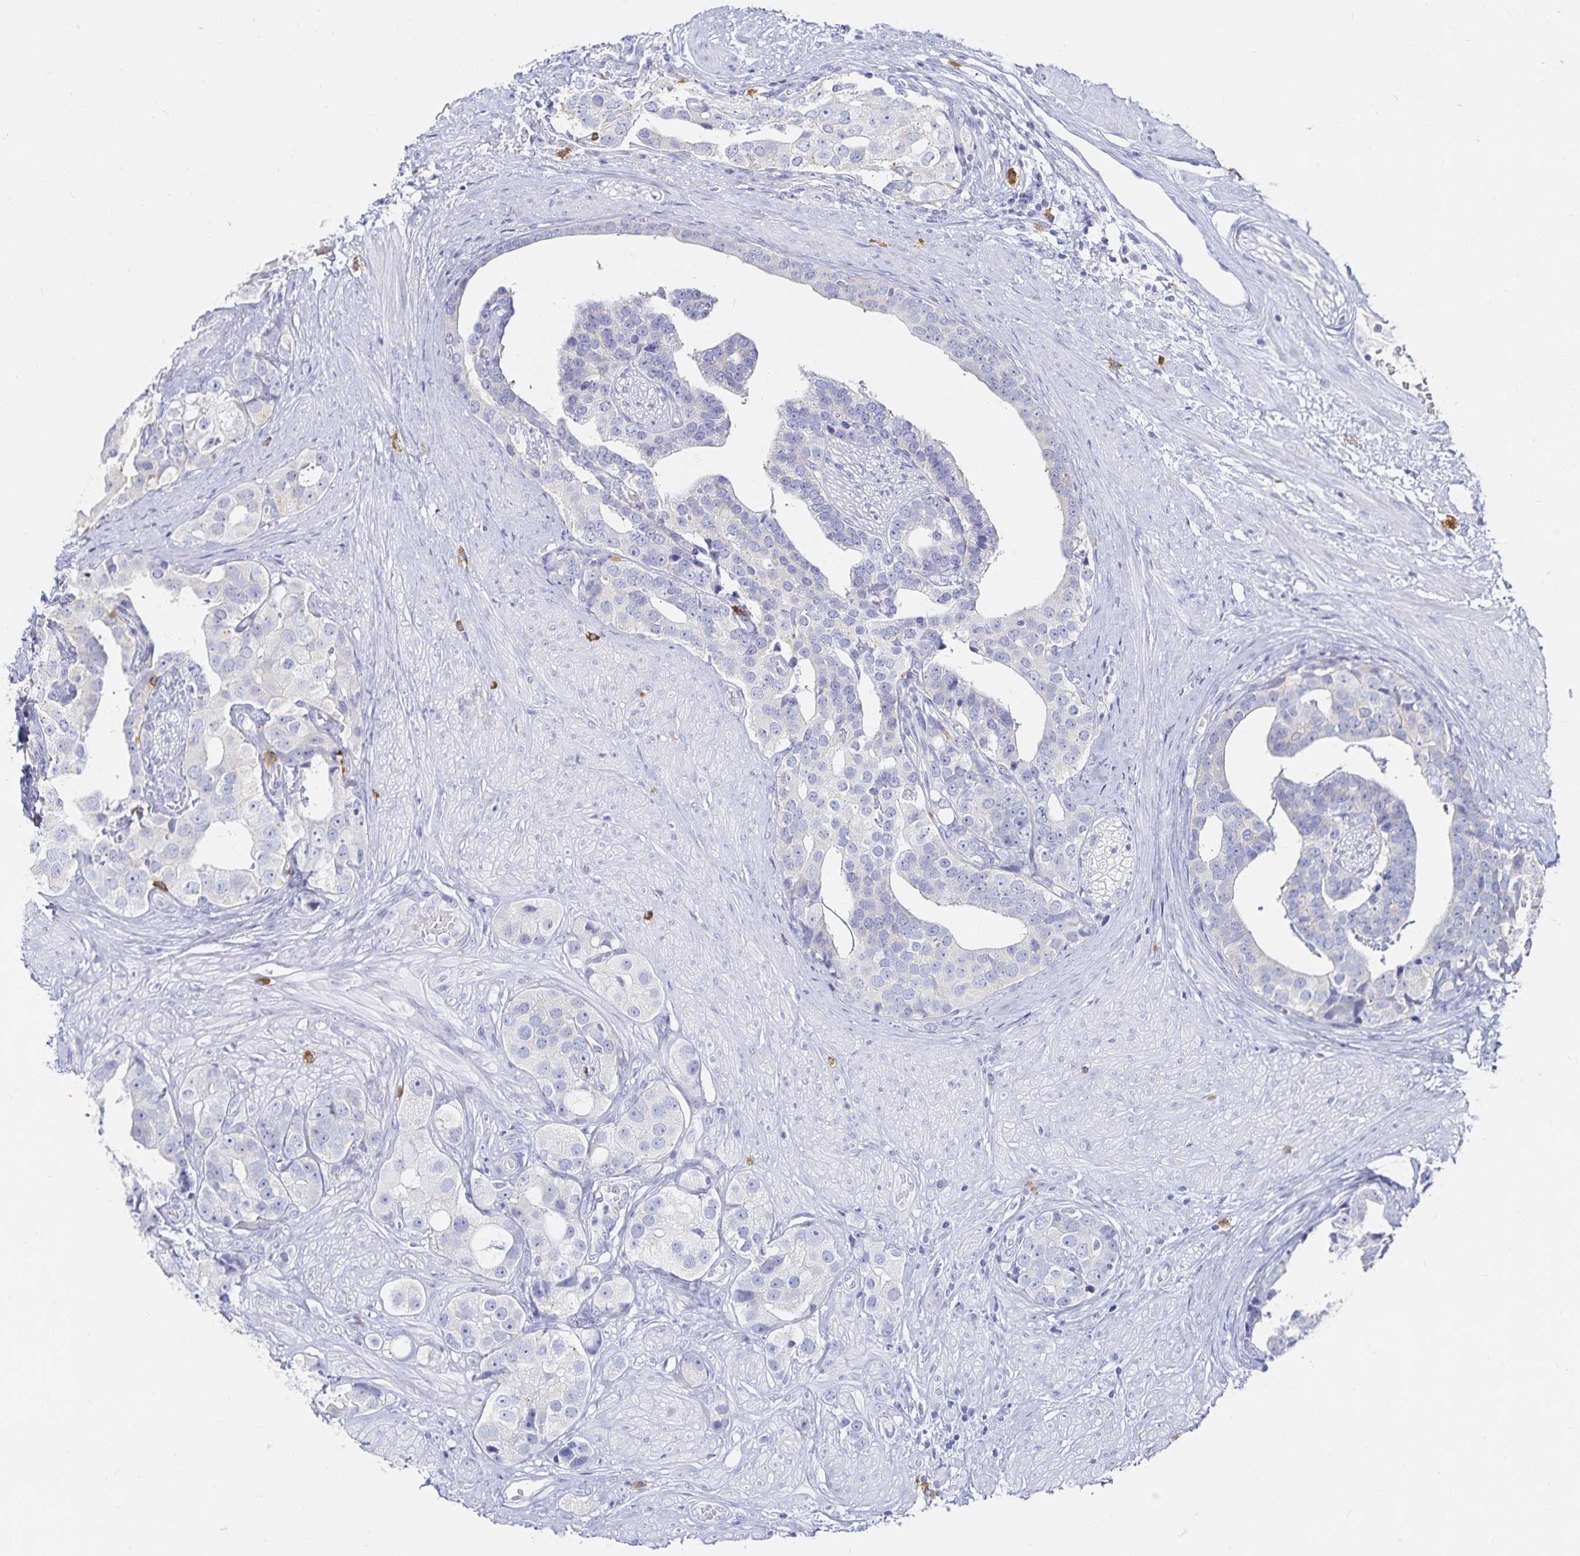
{"staining": {"intensity": "negative", "quantity": "none", "location": "none"}, "tissue": "prostate cancer", "cell_type": "Tumor cells", "image_type": "cancer", "snomed": [{"axis": "morphology", "description": "Adenocarcinoma, High grade"}, {"axis": "topography", "description": "Prostate"}], "caption": "Photomicrograph shows no significant protein expression in tumor cells of prostate cancer.", "gene": "TNIP1", "patient": {"sex": "male", "age": 71}}